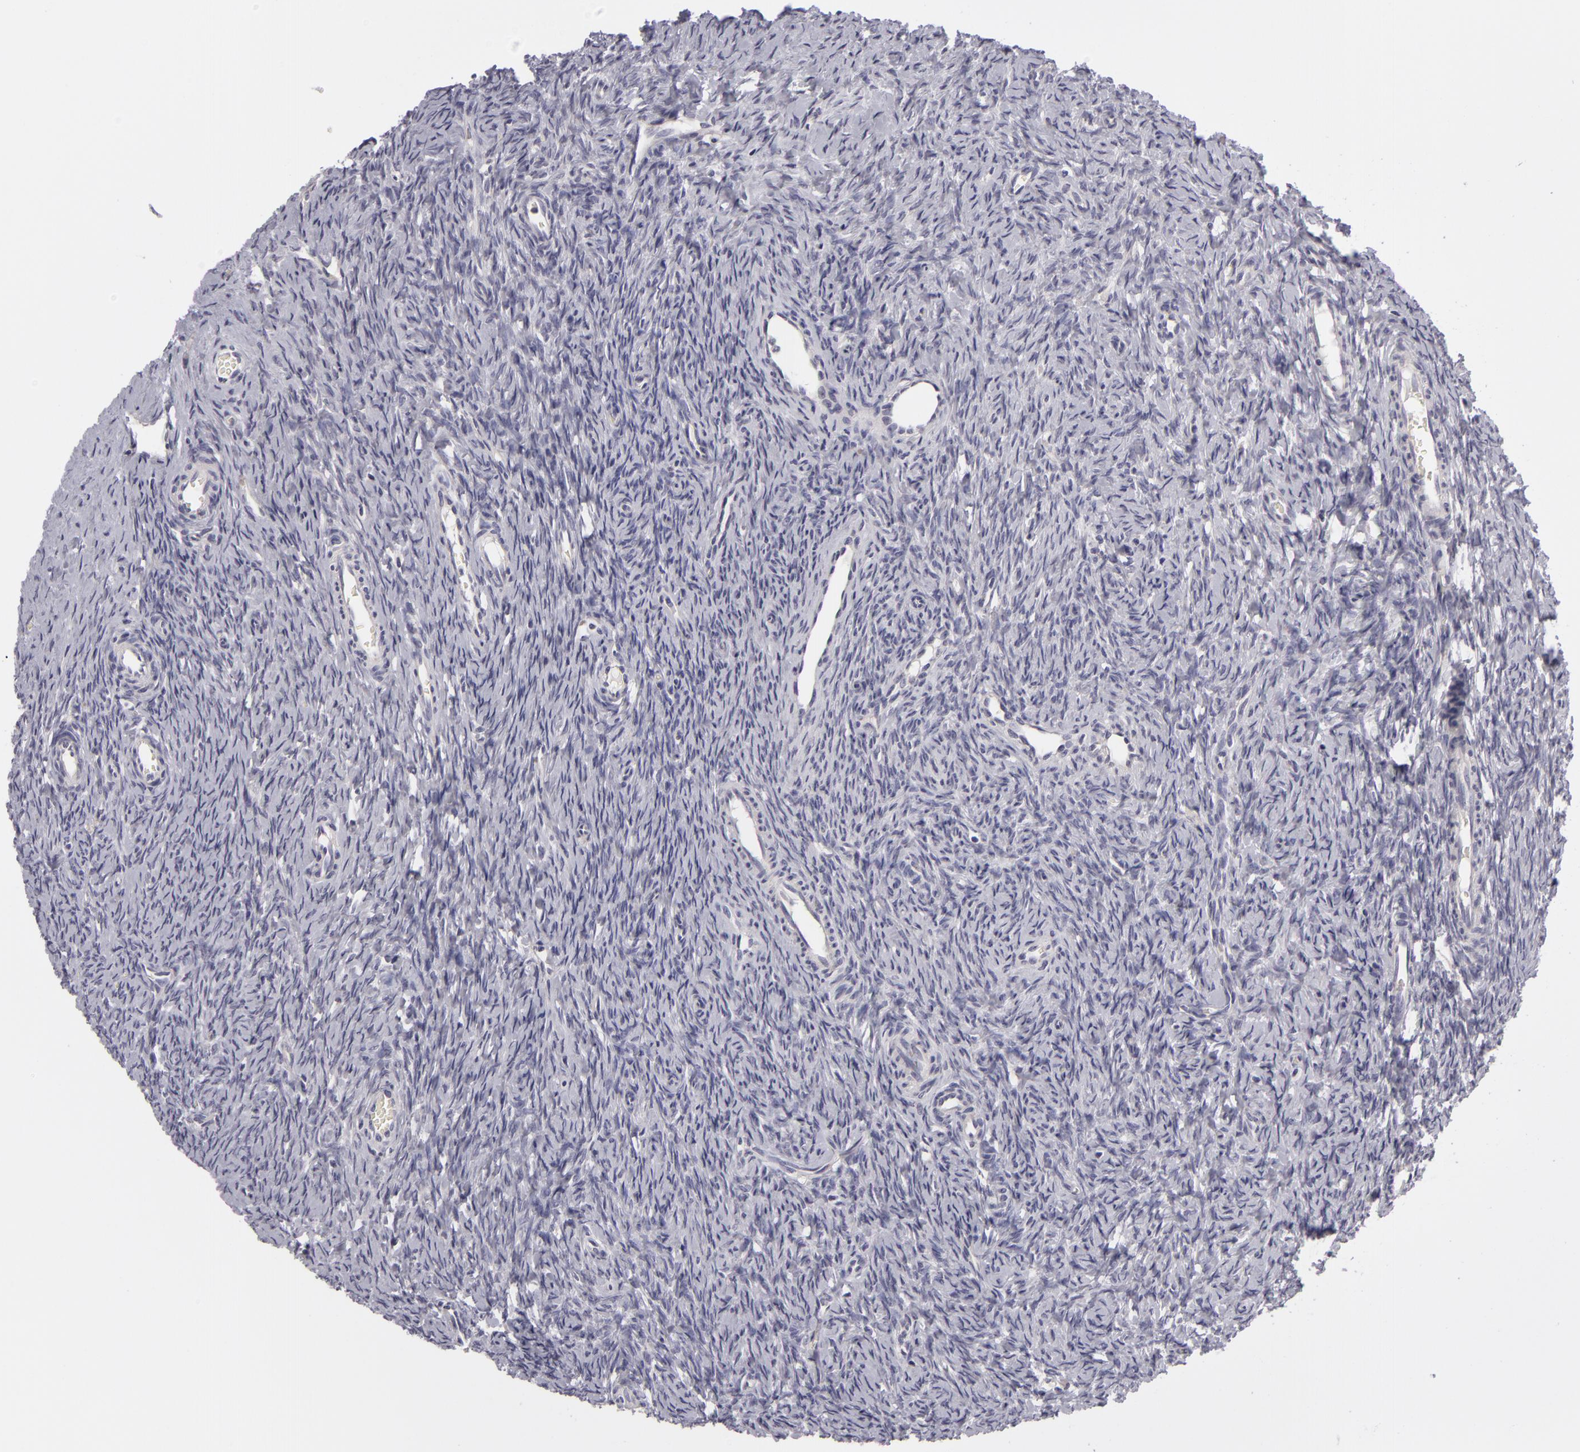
{"staining": {"intensity": "weak", "quantity": ">75%", "location": "cytoplasmic/membranous"}, "tissue": "ovary", "cell_type": "Follicle cells", "image_type": "normal", "snomed": [{"axis": "morphology", "description": "Normal tissue, NOS"}, {"axis": "topography", "description": "Ovary"}], "caption": "The immunohistochemical stain shows weak cytoplasmic/membranous expression in follicle cells of benign ovary. (DAB (3,3'-diaminobenzidine) = brown stain, brightfield microscopy at high magnification).", "gene": "ATP2B3", "patient": {"sex": "female", "age": 32}}